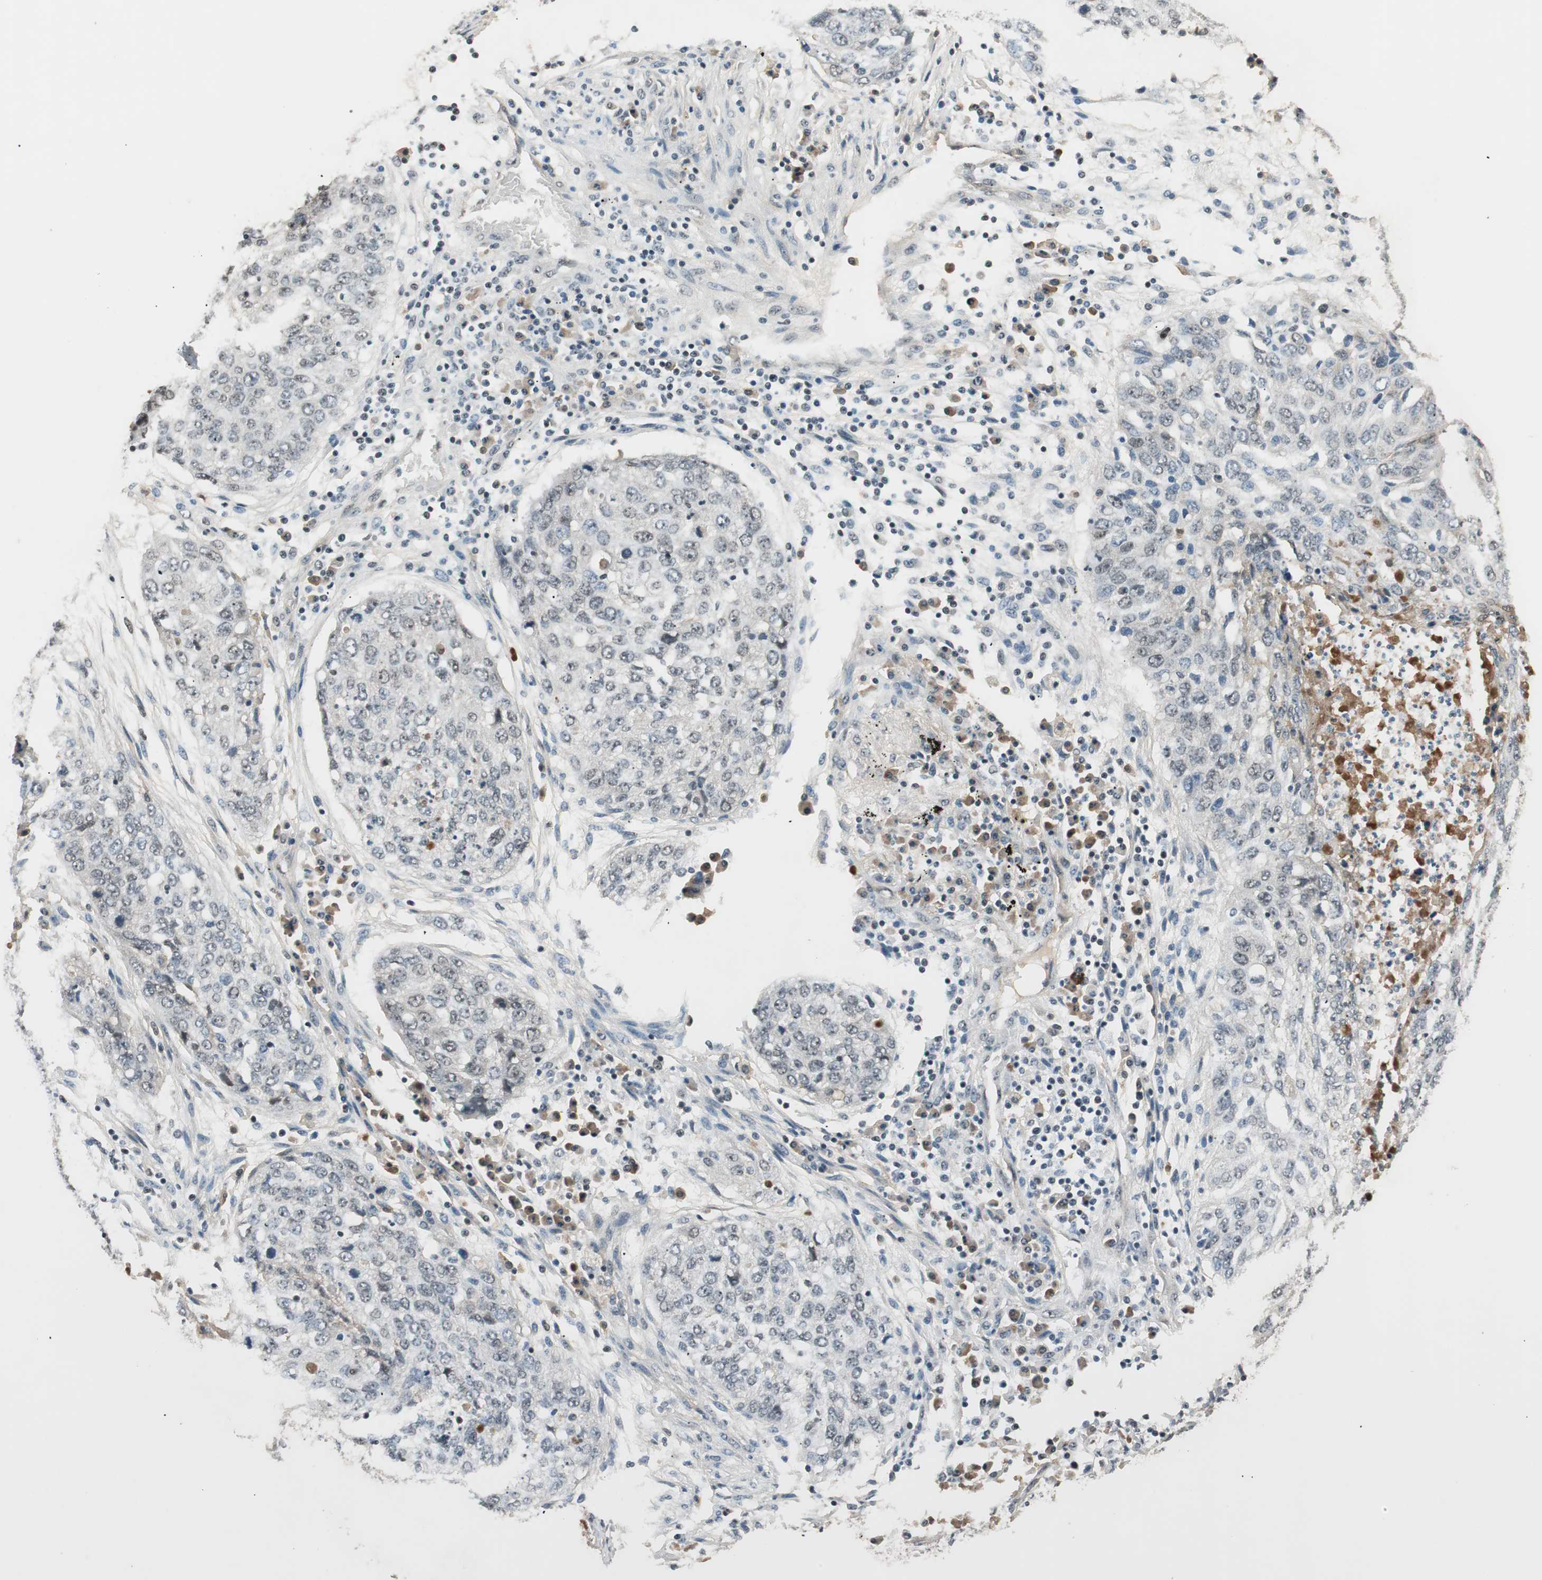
{"staining": {"intensity": "negative", "quantity": "none", "location": "none"}, "tissue": "lung cancer", "cell_type": "Tumor cells", "image_type": "cancer", "snomed": [{"axis": "morphology", "description": "Squamous cell carcinoma, NOS"}, {"axis": "topography", "description": "Lung"}], "caption": "Lung squamous cell carcinoma stained for a protein using immunohistochemistry exhibits no expression tumor cells.", "gene": "NFRKB", "patient": {"sex": "female", "age": 63}}